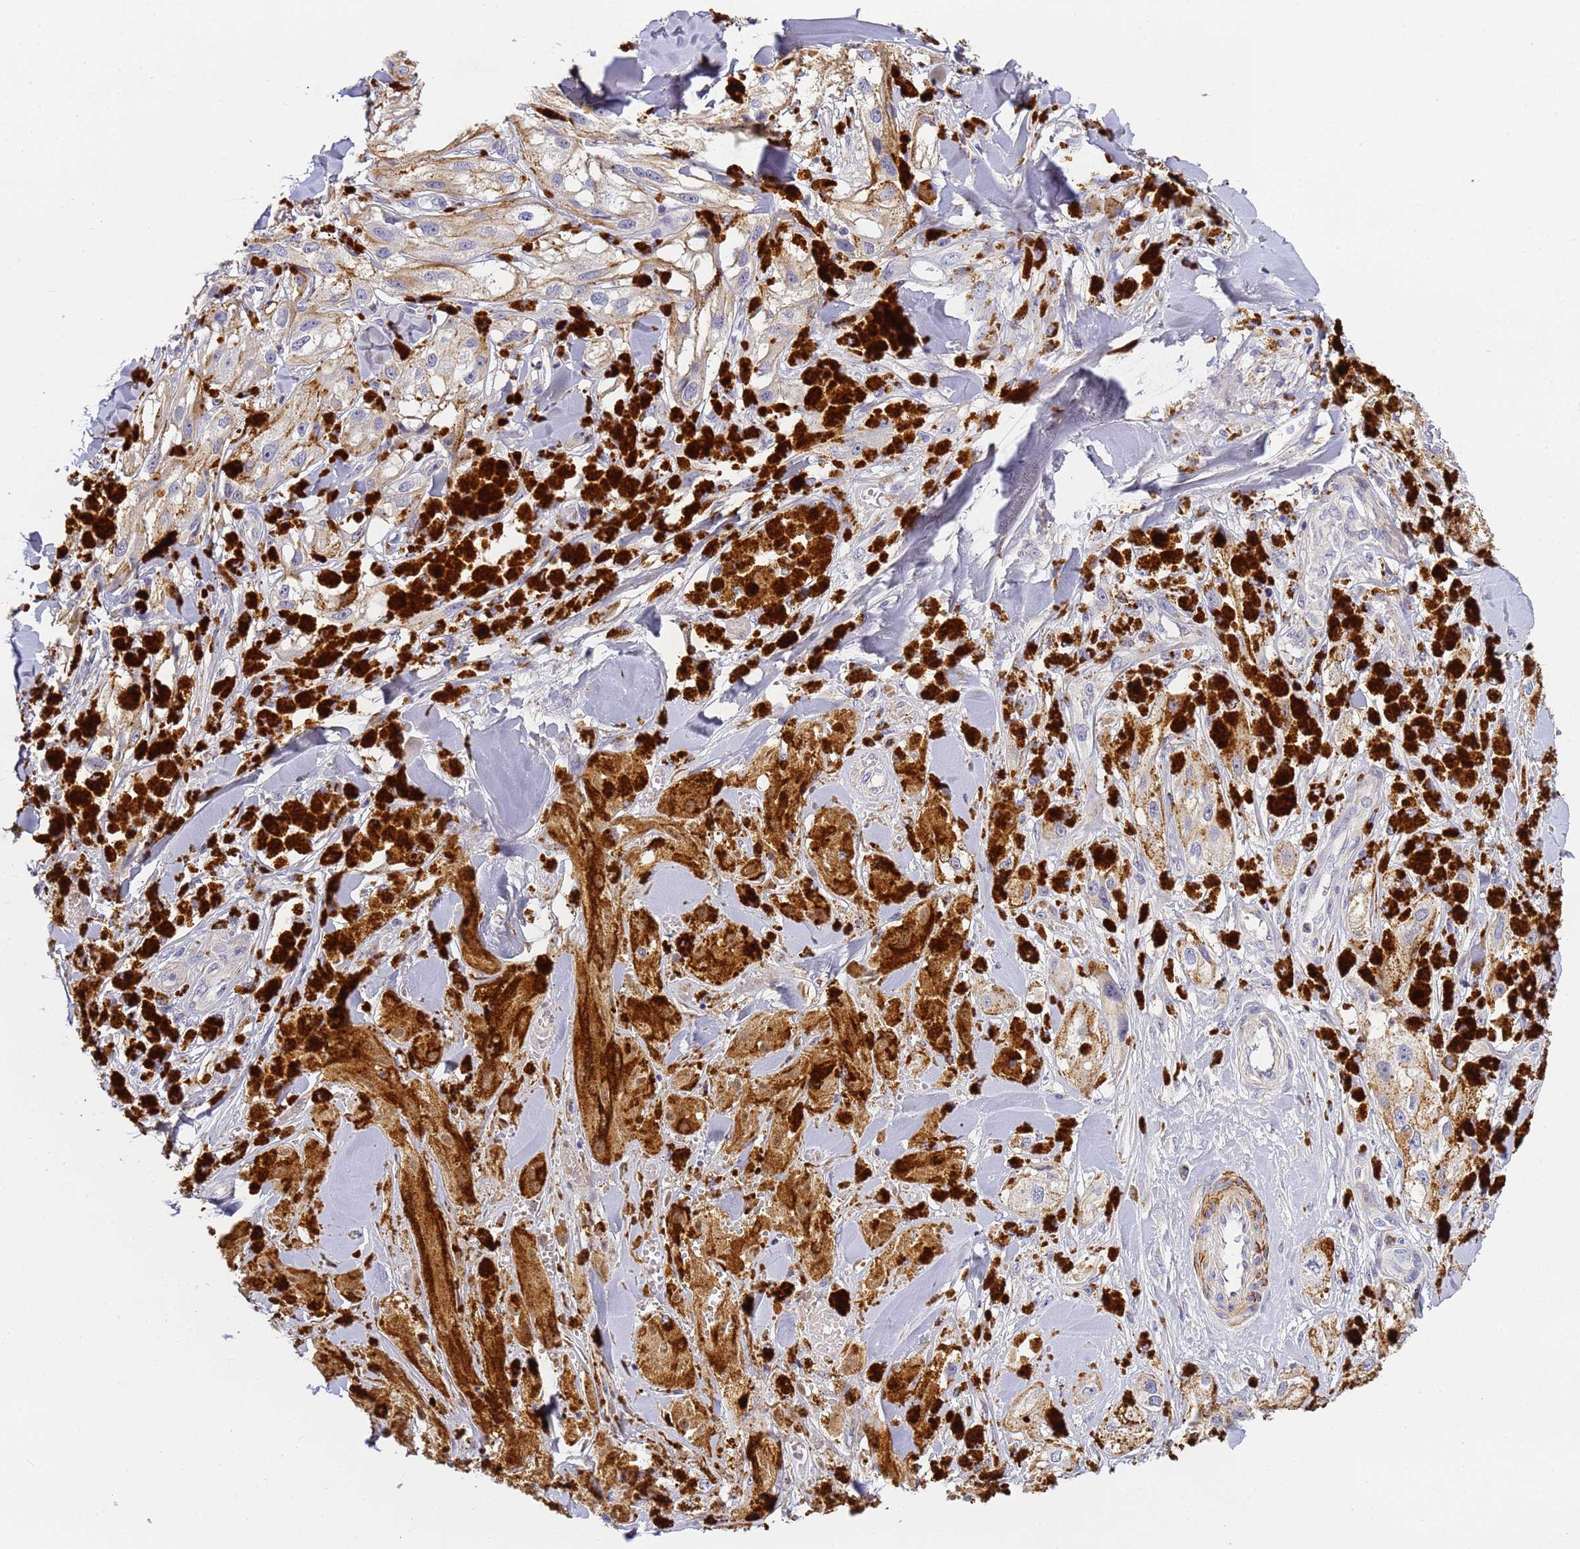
{"staining": {"intensity": "negative", "quantity": "none", "location": "none"}, "tissue": "melanoma", "cell_type": "Tumor cells", "image_type": "cancer", "snomed": [{"axis": "morphology", "description": "Malignant melanoma, NOS"}, {"axis": "topography", "description": "Skin"}], "caption": "IHC histopathology image of neoplastic tissue: human melanoma stained with DAB (3,3'-diaminobenzidine) exhibits no significant protein staining in tumor cells. The staining is performed using DAB brown chromogen with nuclei counter-stained in using hematoxylin.", "gene": "CFH", "patient": {"sex": "male", "age": 88}}